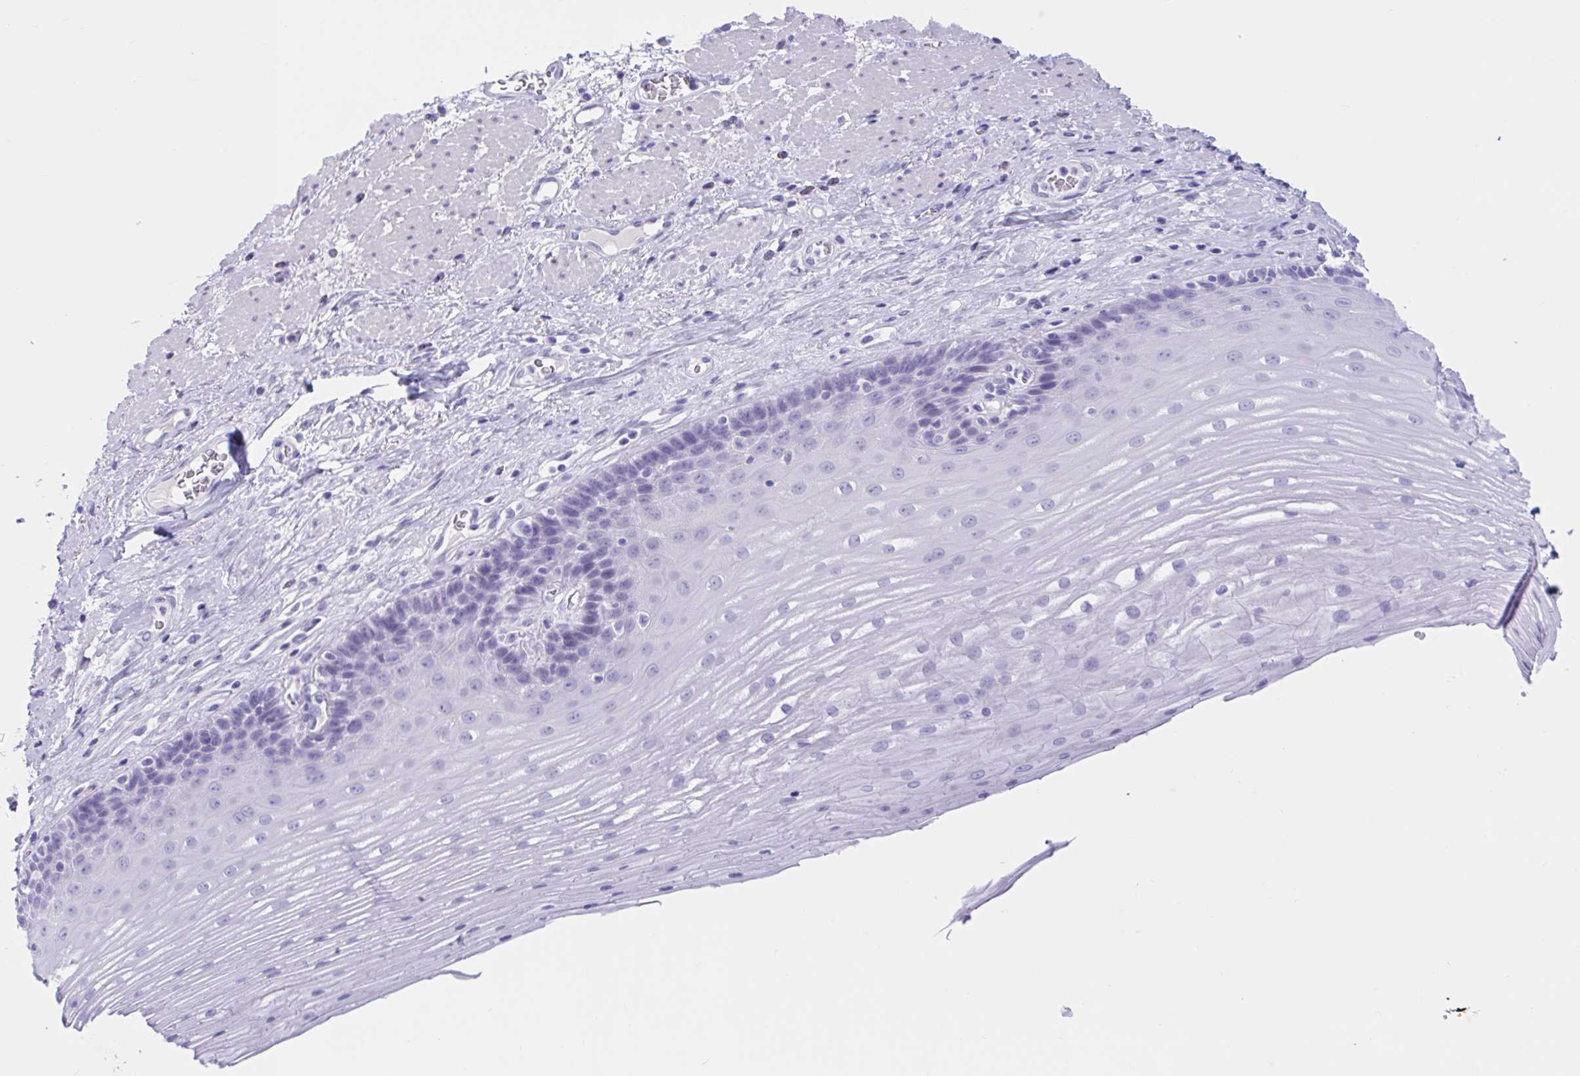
{"staining": {"intensity": "negative", "quantity": "none", "location": "none"}, "tissue": "esophagus", "cell_type": "Squamous epithelial cells", "image_type": "normal", "snomed": [{"axis": "morphology", "description": "Normal tissue, NOS"}, {"axis": "topography", "description": "Esophagus"}], "caption": "Normal esophagus was stained to show a protein in brown. There is no significant positivity in squamous epithelial cells. The staining was performed using DAB (3,3'-diaminobenzidine) to visualize the protein expression in brown, while the nuclei were stained in blue with hematoxylin (Magnification: 20x).", "gene": "TMEM35A", "patient": {"sex": "male", "age": 62}}